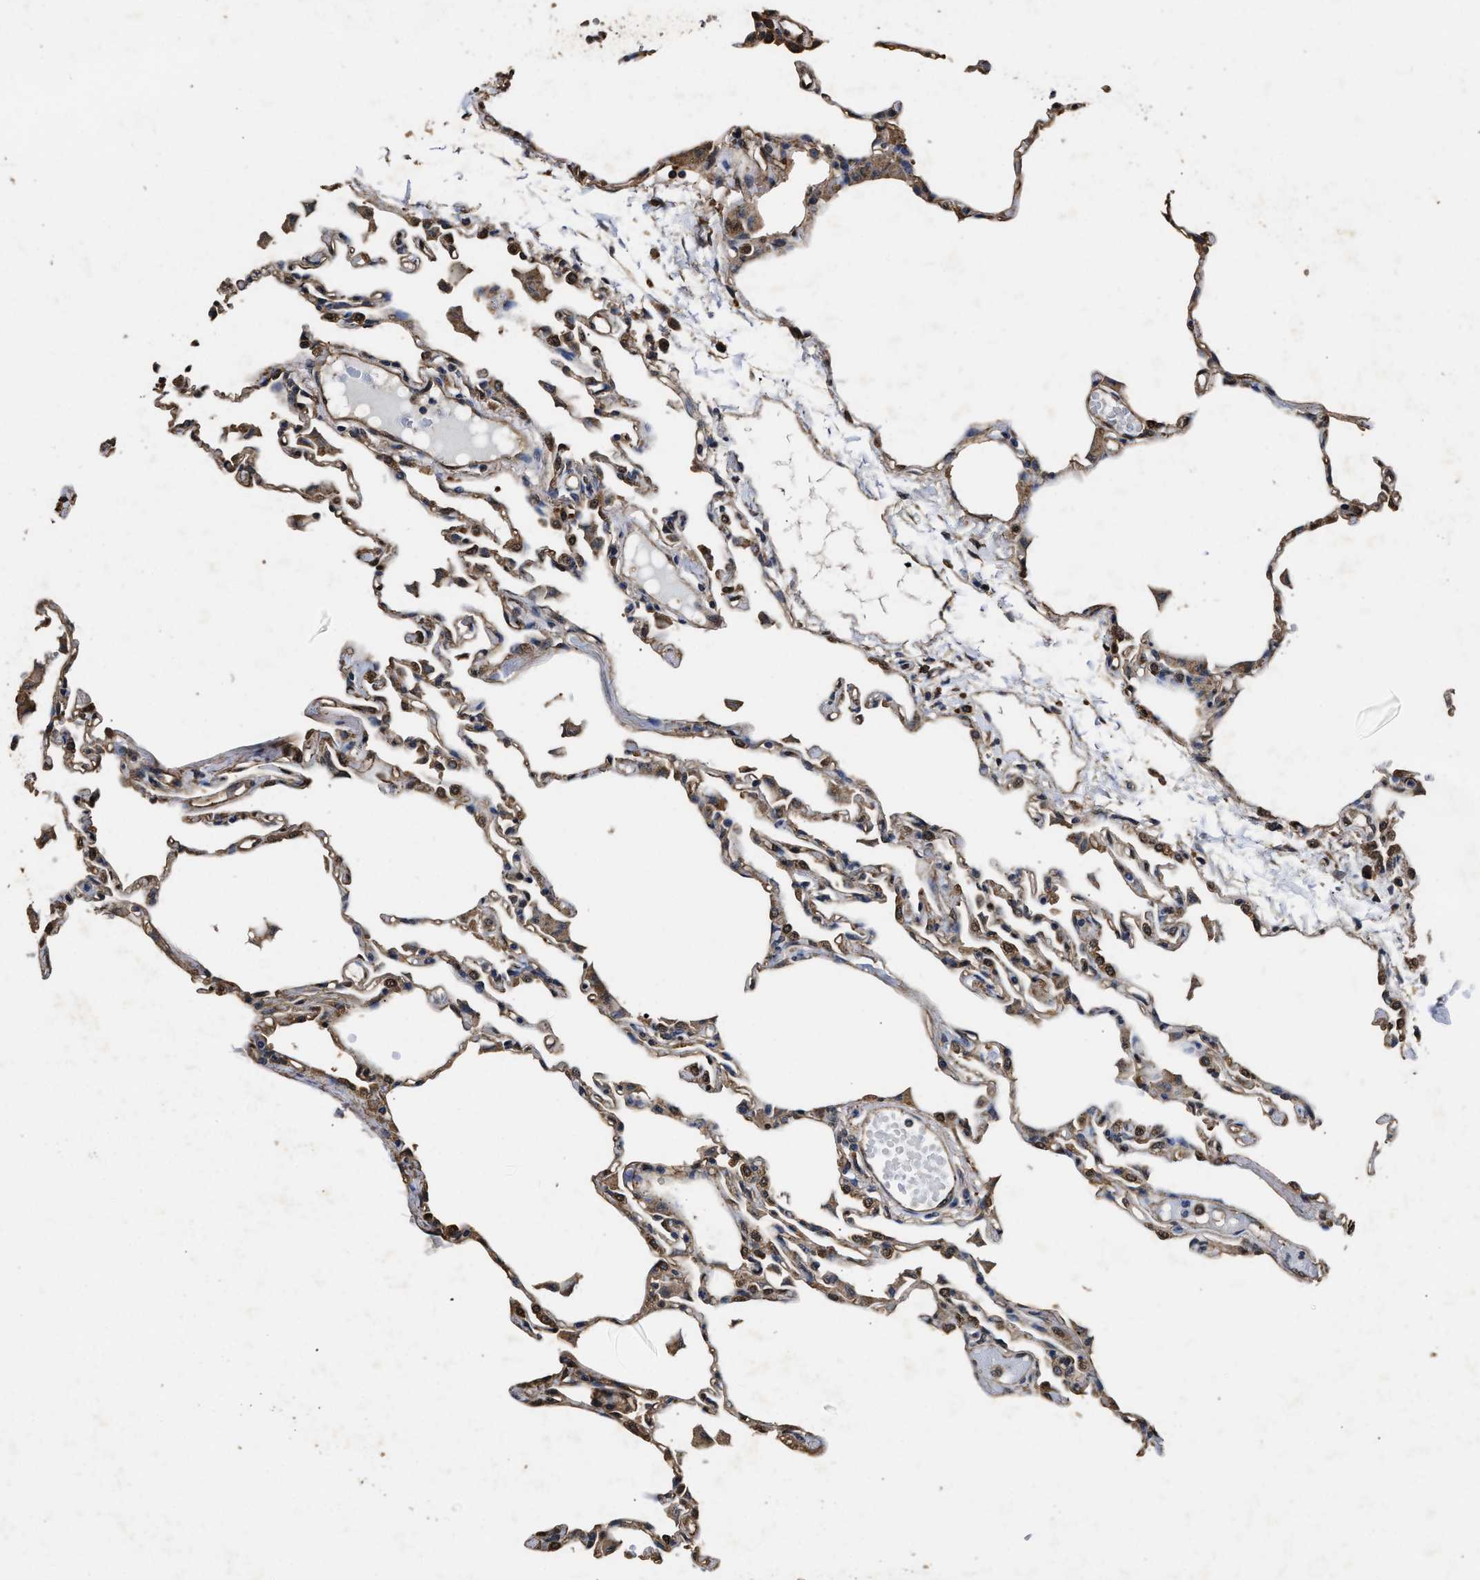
{"staining": {"intensity": "weak", "quantity": "25%-75%", "location": "cytoplasmic/membranous"}, "tissue": "lung", "cell_type": "Alveolar cells", "image_type": "normal", "snomed": [{"axis": "morphology", "description": "Normal tissue, NOS"}, {"axis": "topography", "description": "Lung"}], "caption": "A brown stain labels weak cytoplasmic/membranous expression of a protein in alveolar cells of unremarkable lung. The staining was performed using DAB (3,3'-diaminobenzidine), with brown indicating positive protein expression. Nuclei are stained blue with hematoxylin.", "gene": "YWHAE", "patient": {"sex": "female", "age": 49}}